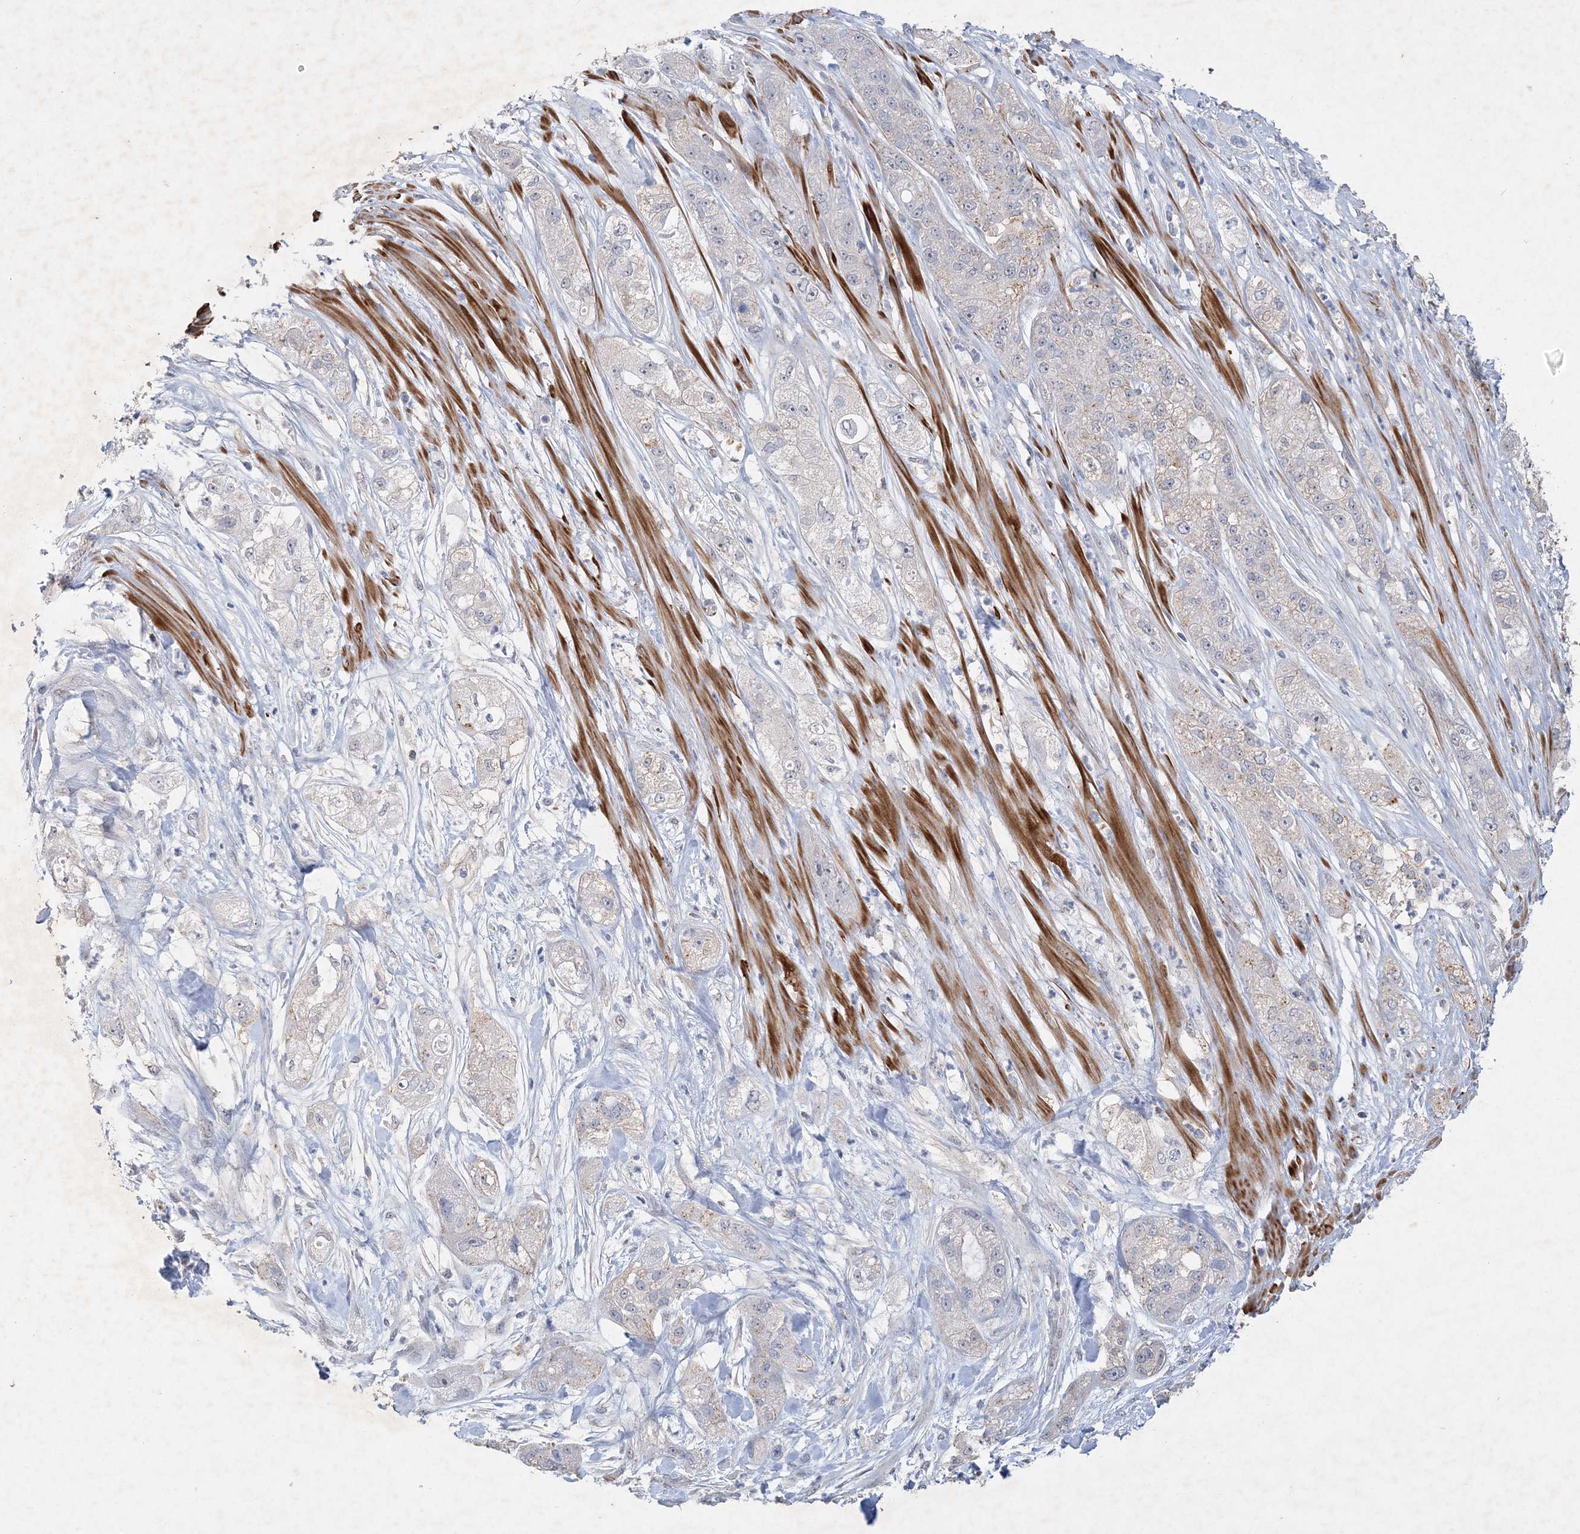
{"staining": {"intensity": "negative", "quantity": "none", "location": "none"}, "tissue": "pancreatic cancer", "cell_type": "Tumor cells", "image_type": "cancer", "snomed": [{"axis": "morphology", "description": "Adenocarcinoma, NOS"}, {"axis": "topography", "description": "Pancreas"}], "caption": "Immunohistochemistry of human pancreatic adenocarcinoma exhibits no positivity in tumor cells.", "gene": "C11orf58", "patient": {"sex": "female", "age": 78}}